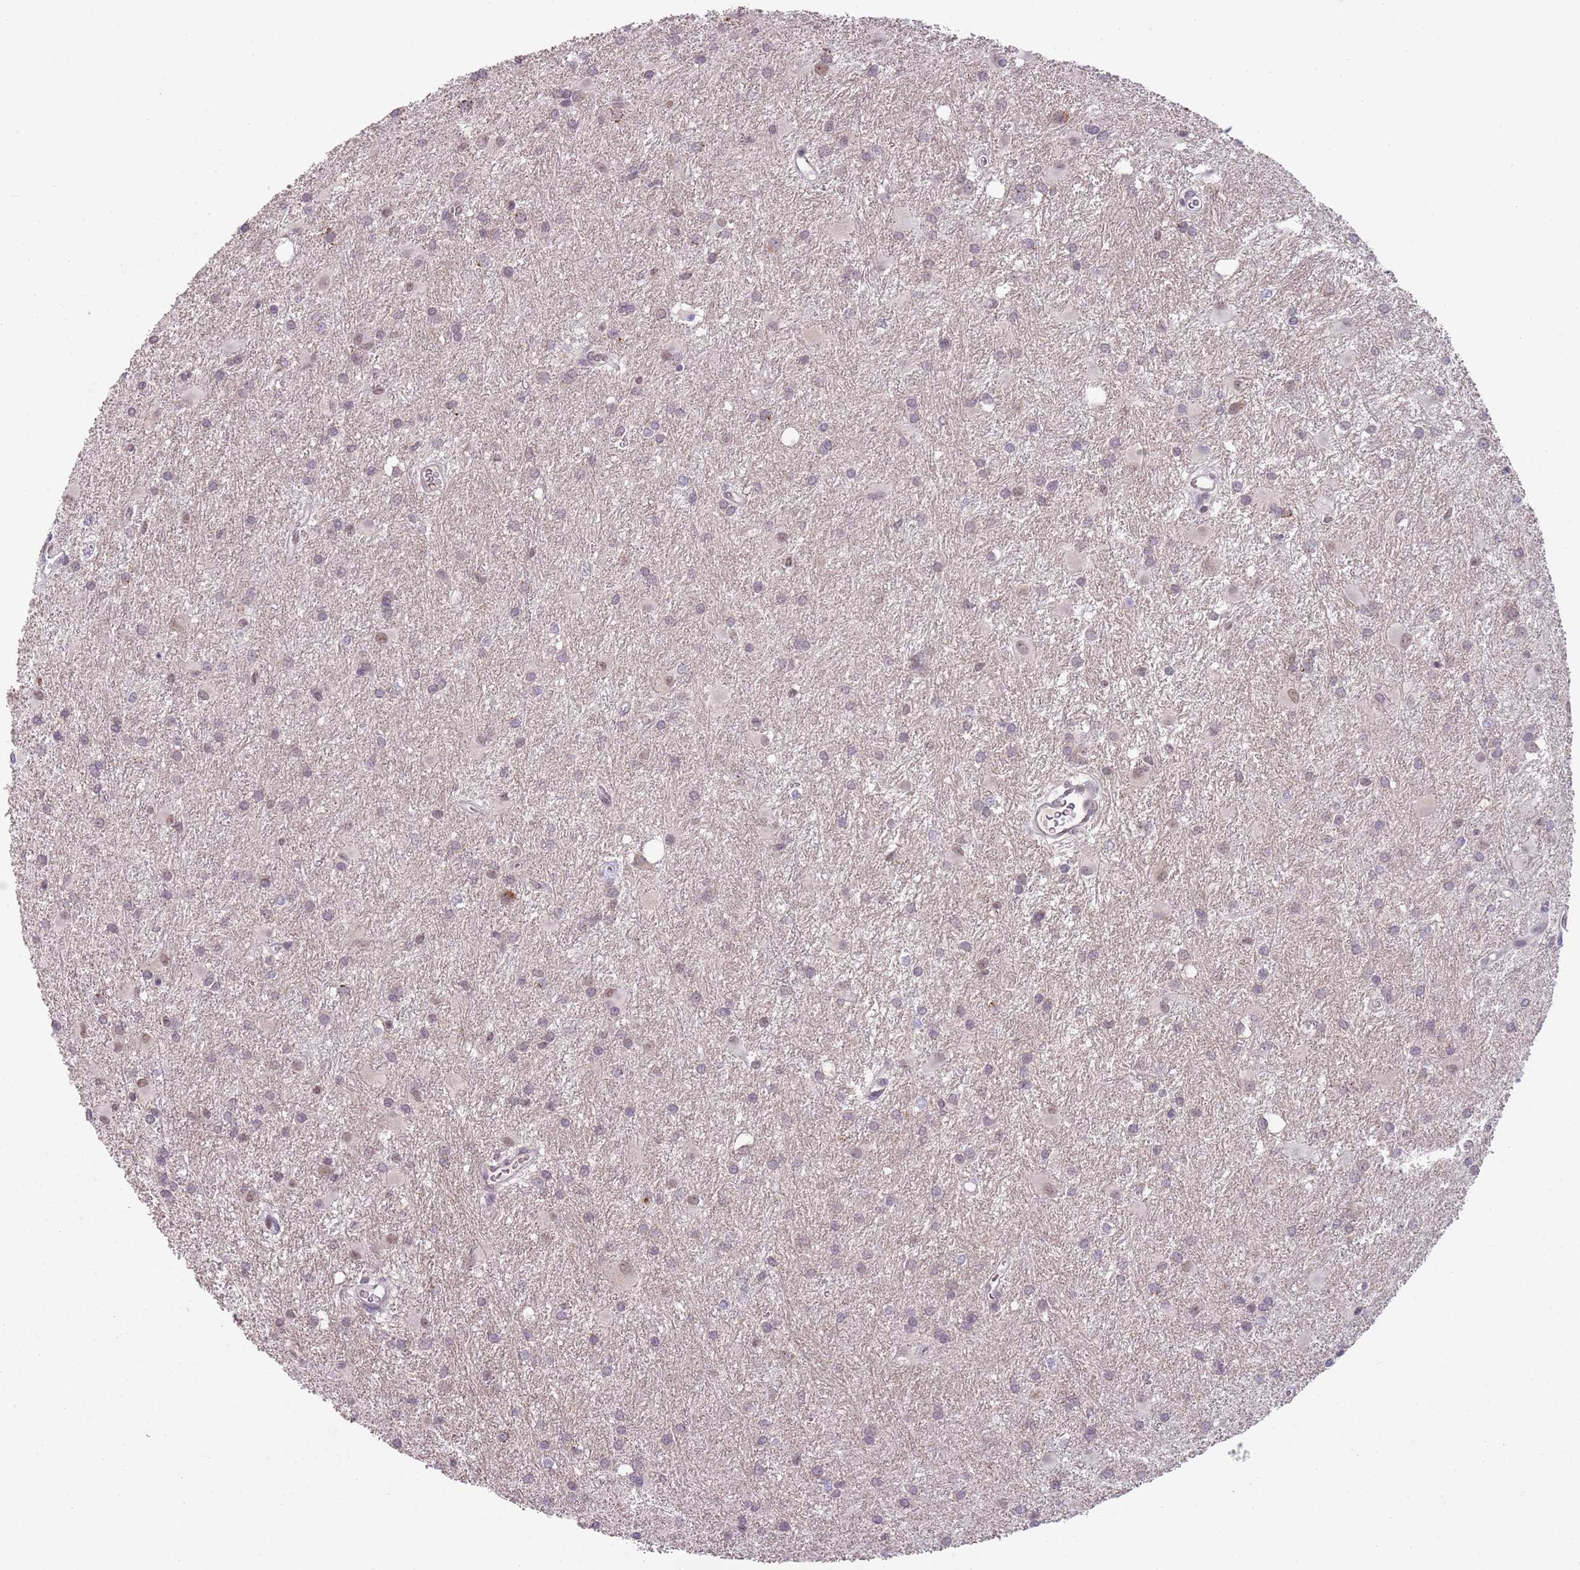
{"staining": {"intensity": "negative", "quantity": "none", "location": "none"}, "tissue": "glioma", "cell_type": "Tumor cells", "image_type": "cancer", "snomed": [{"axis": "morphology", "description": "Glioma, malignant, High grade"}, {"axis": "topography", "description": "Brain"}], "caption": "A photomicrograph of human glioma is negative for staining in tumor cells.", "gene": "TM2D1", "patient": {"sex": "female", "age": 50}}